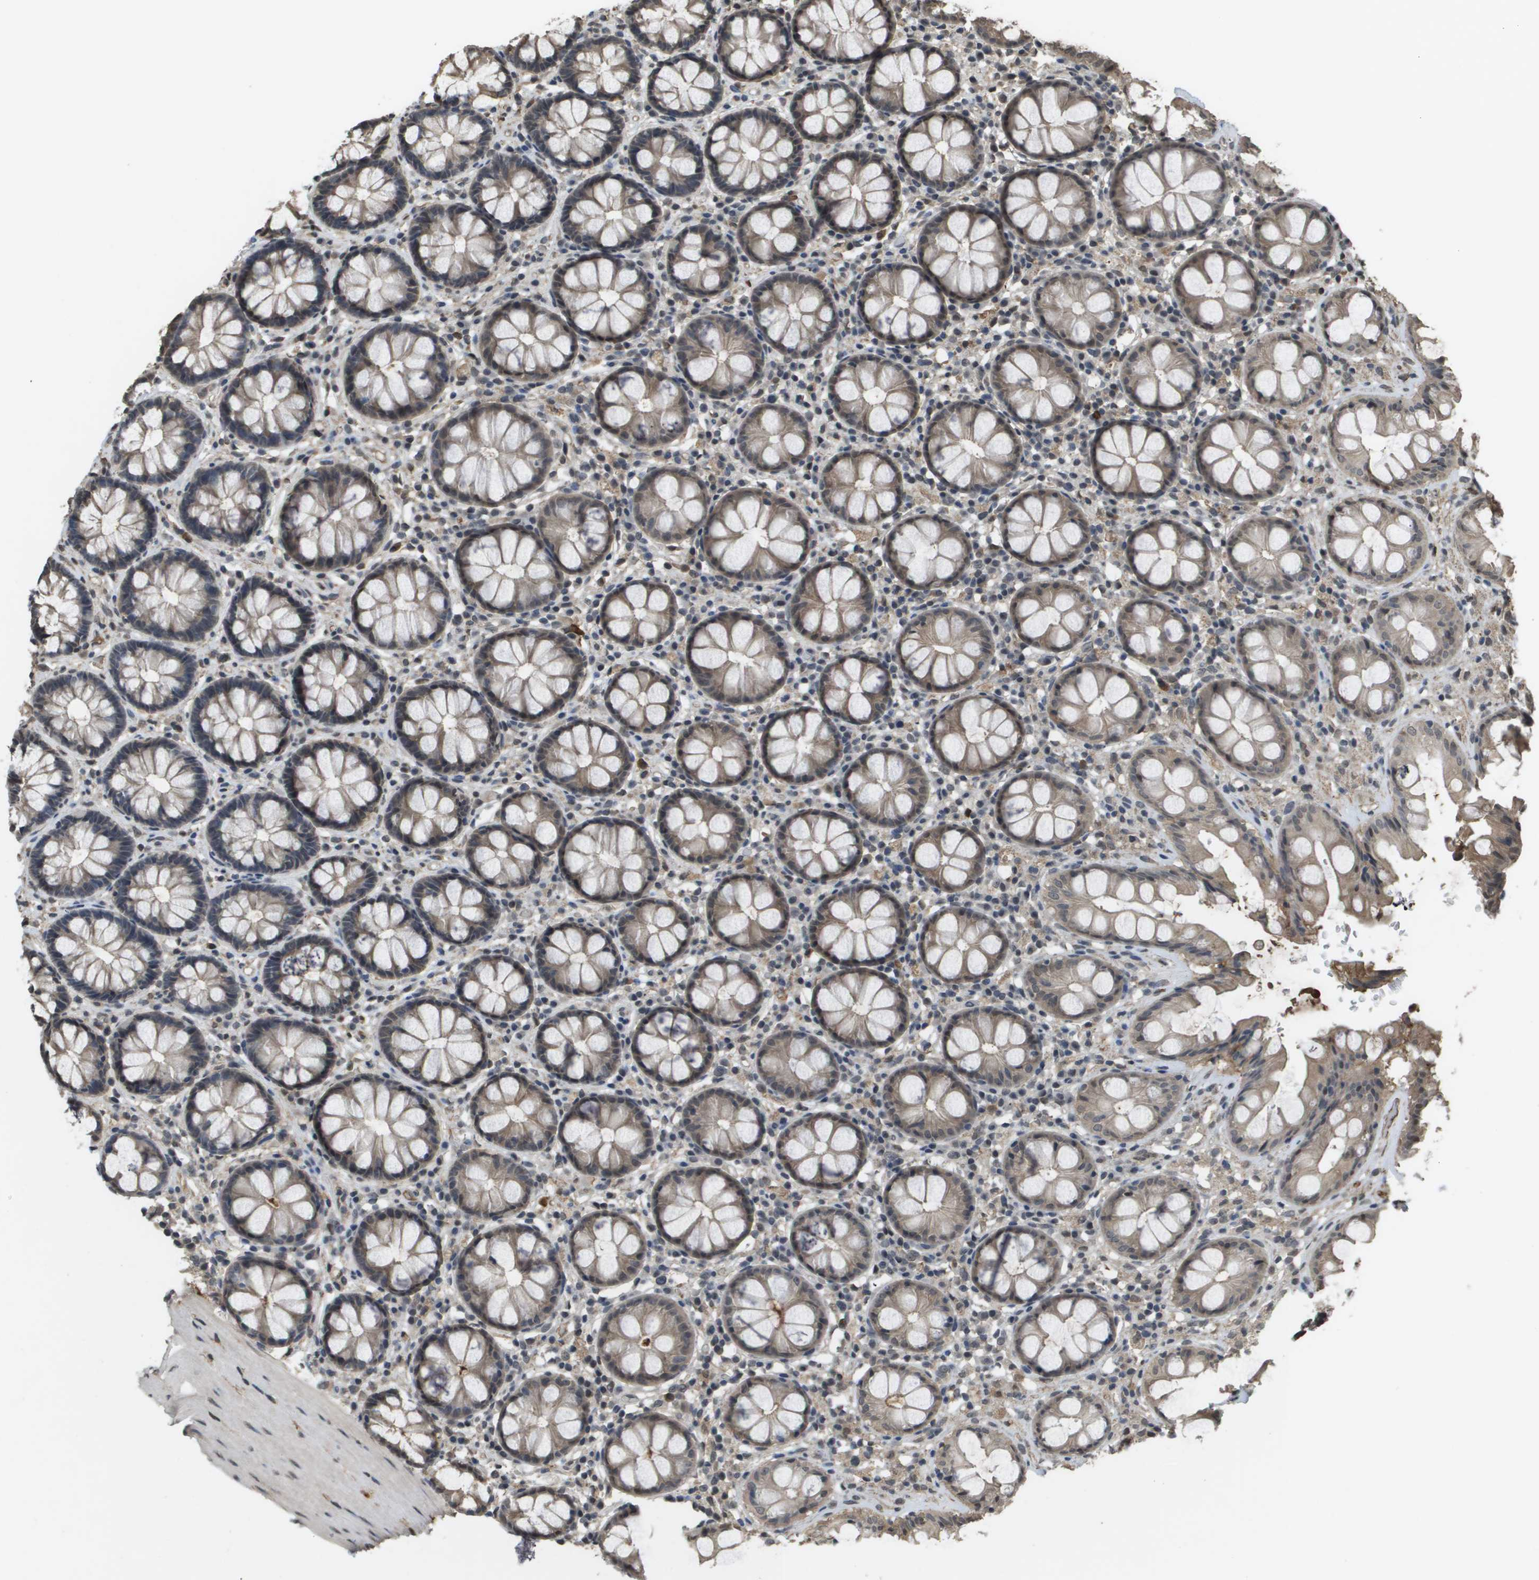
{"staining": {"intensity": "weak", "quantity": ">75%", "location": "cytoplasmic/membranous"}, "tissue": "rectum", "cell_type": "Glandular cells", "image_type": "normal", "snomed": [{"axis": "morphology", "description": "Normal tissue, NOS"}, {"axis": "topography", "description": "Rectum"}], "caption": "This image displays IHC staining of normal human rectum, with low weak cytoplasmic/membranous positivity in approximately >75% of glandular cells.", "gene": "NDRG2", "patient": {"sex": "male", "age": 64}}